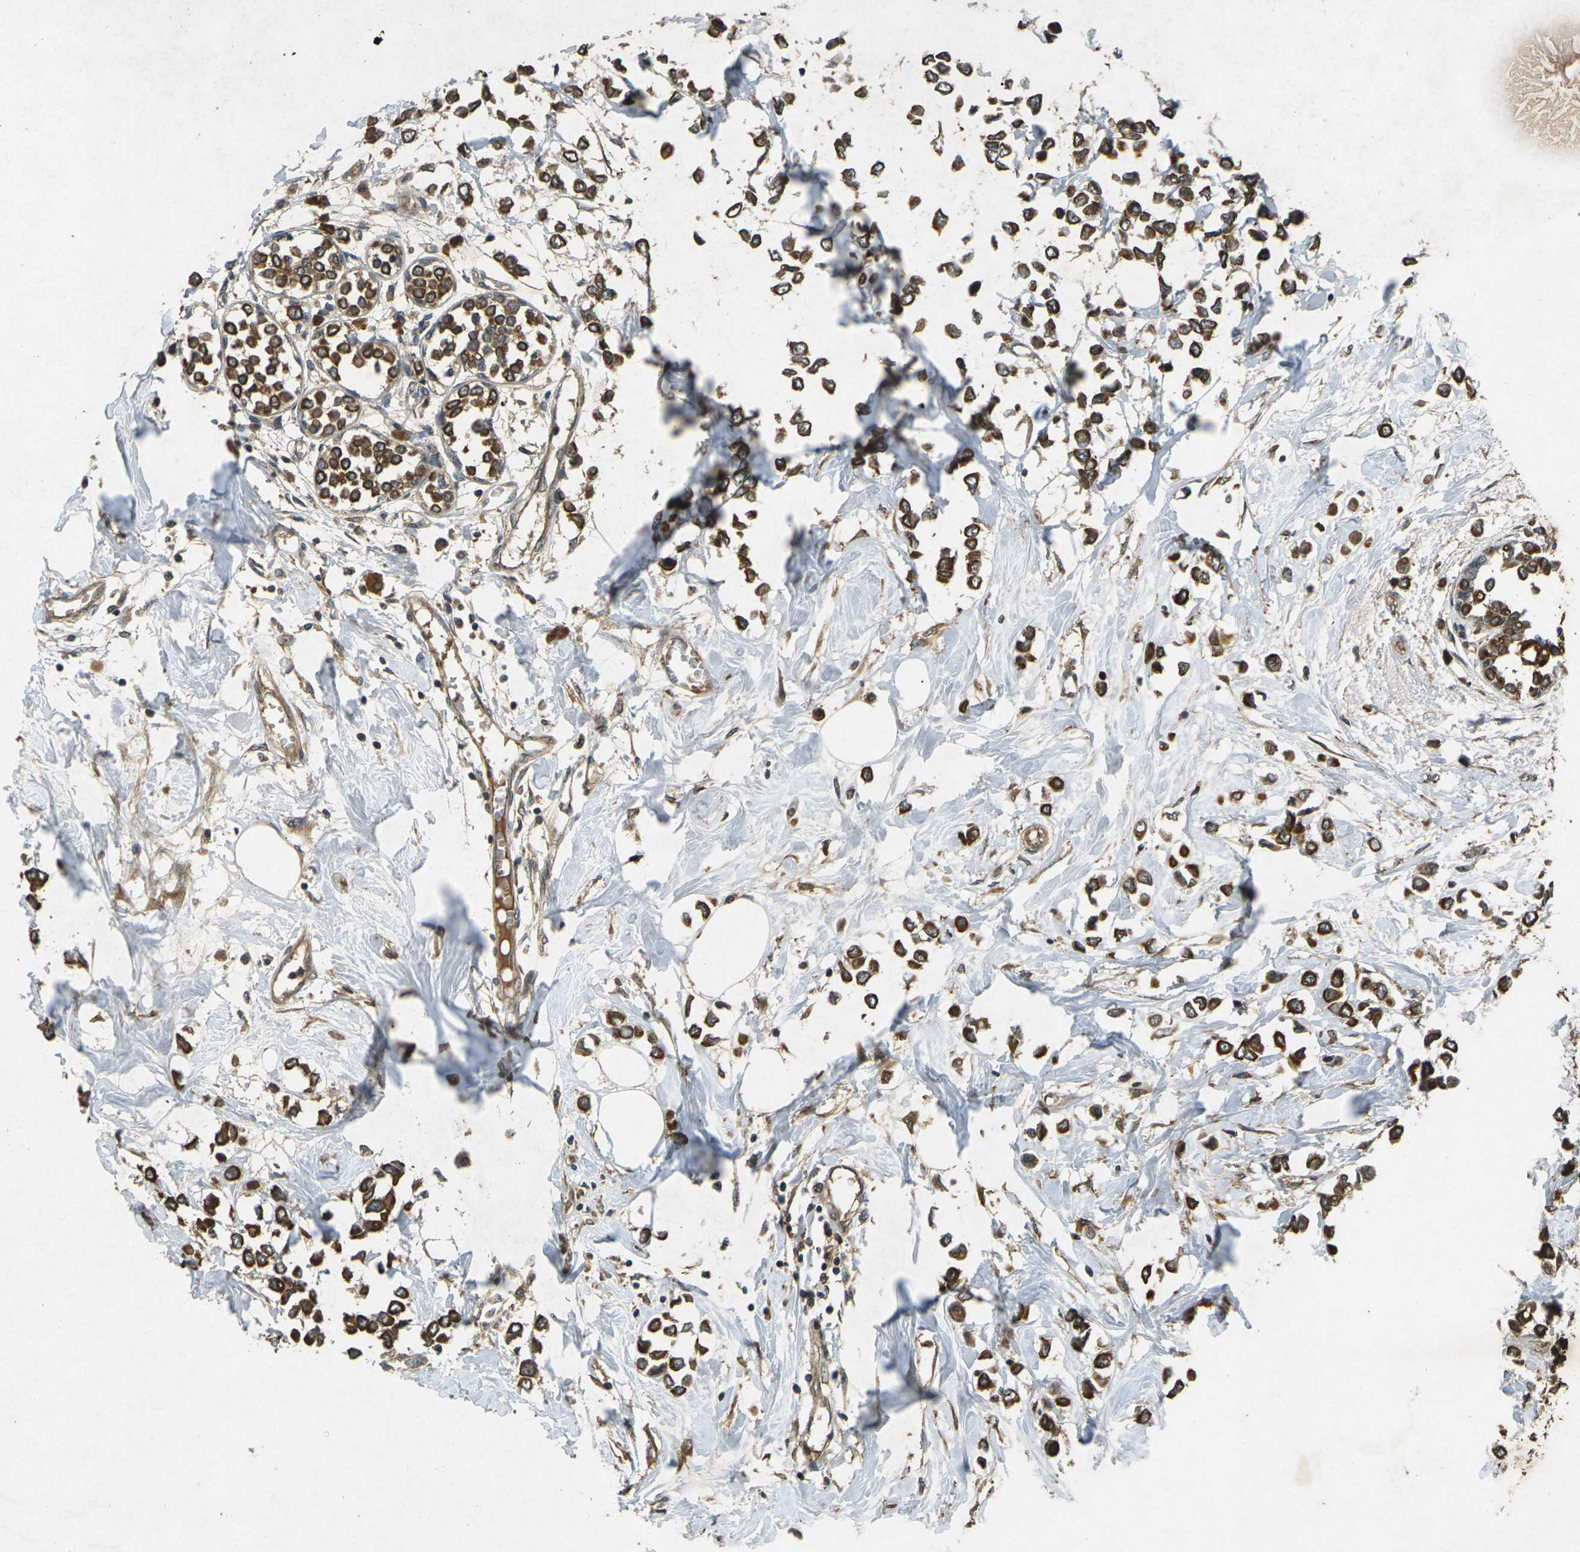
{"staining": {"intensity": "strong", "quantity": ">75%", "location": "cytoplasmic/membranous"}, "tissue": "breast cancer", "cell_type": "Tumor cells", "image_type": "cancer", "snomed": [{"axis": "morphology", "description": "Lobular carcinoma"}, {"axis": "topography", "description": "Breast"}], "caption": "Immunohistochemical staining of human lobular carcinoma (breast) reveals high levels of strong cytoplasmic/membranous positivity in approximately >75% of tumor cells. Using DAB (3,3'-diaminobenzidine) (brown) and hematoxylin (blue) stains, captured at high magnification using brightfield microscopy.", "gene": "TAP1", "patient": {"sex": "female", "age": 51}}